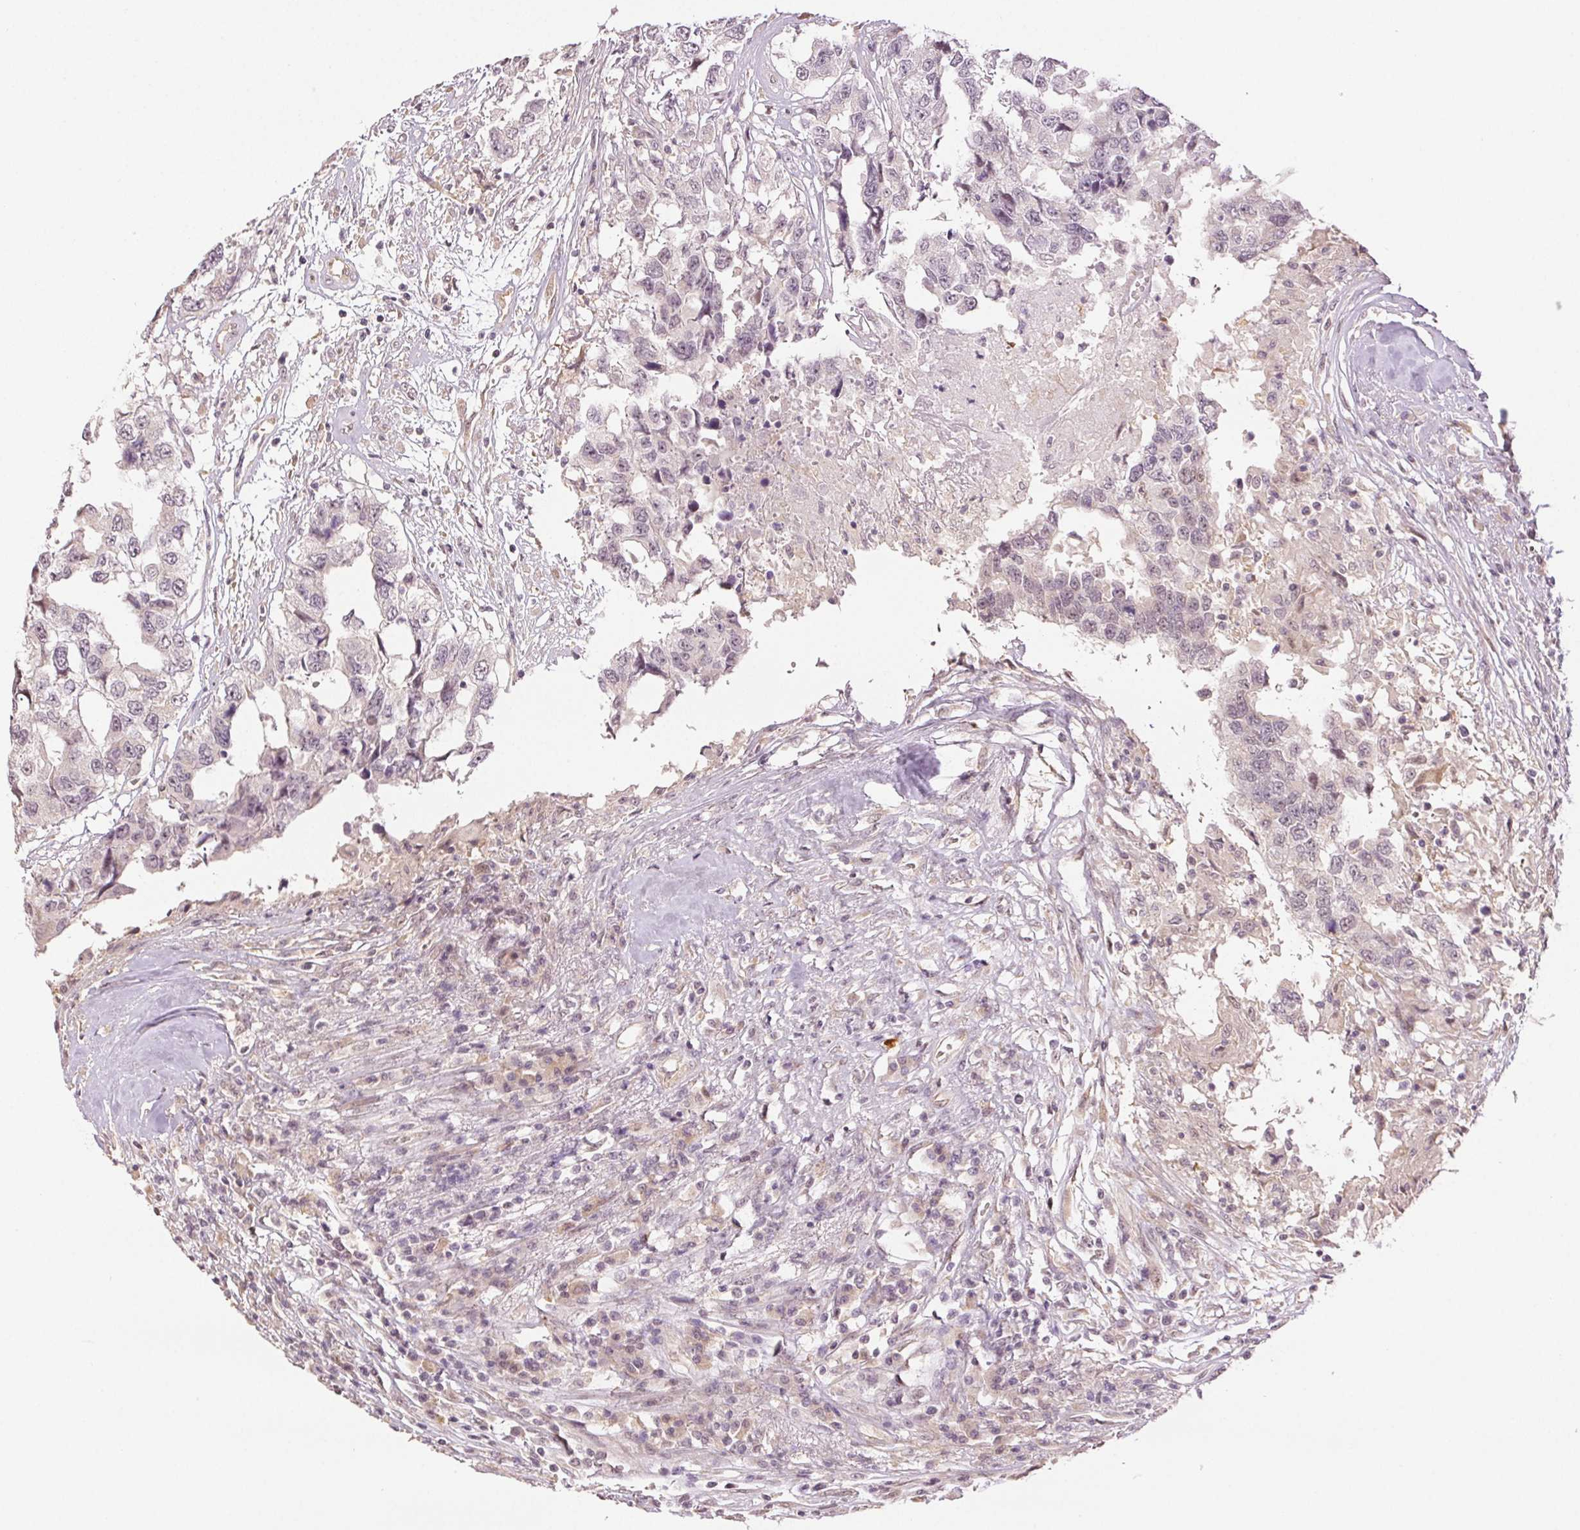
{"staining": {"intensity": "negative", "quantity": "none", "location": "none"}, "tissue": "testis cancer", "cell_type": "Tumor cells", "image_type": "cancer", "snomed": [{"axis": "morphology", "description": "Carcinoma, Embryonal, NOS"}, {"axis": "topography", "description": "Testis"}], "caption": "Tumor cells are negative for protein expression in human testis embryonal carcinoma.", "gene": "PLCB1", "patient": {"sex": "male", "age": 83}}